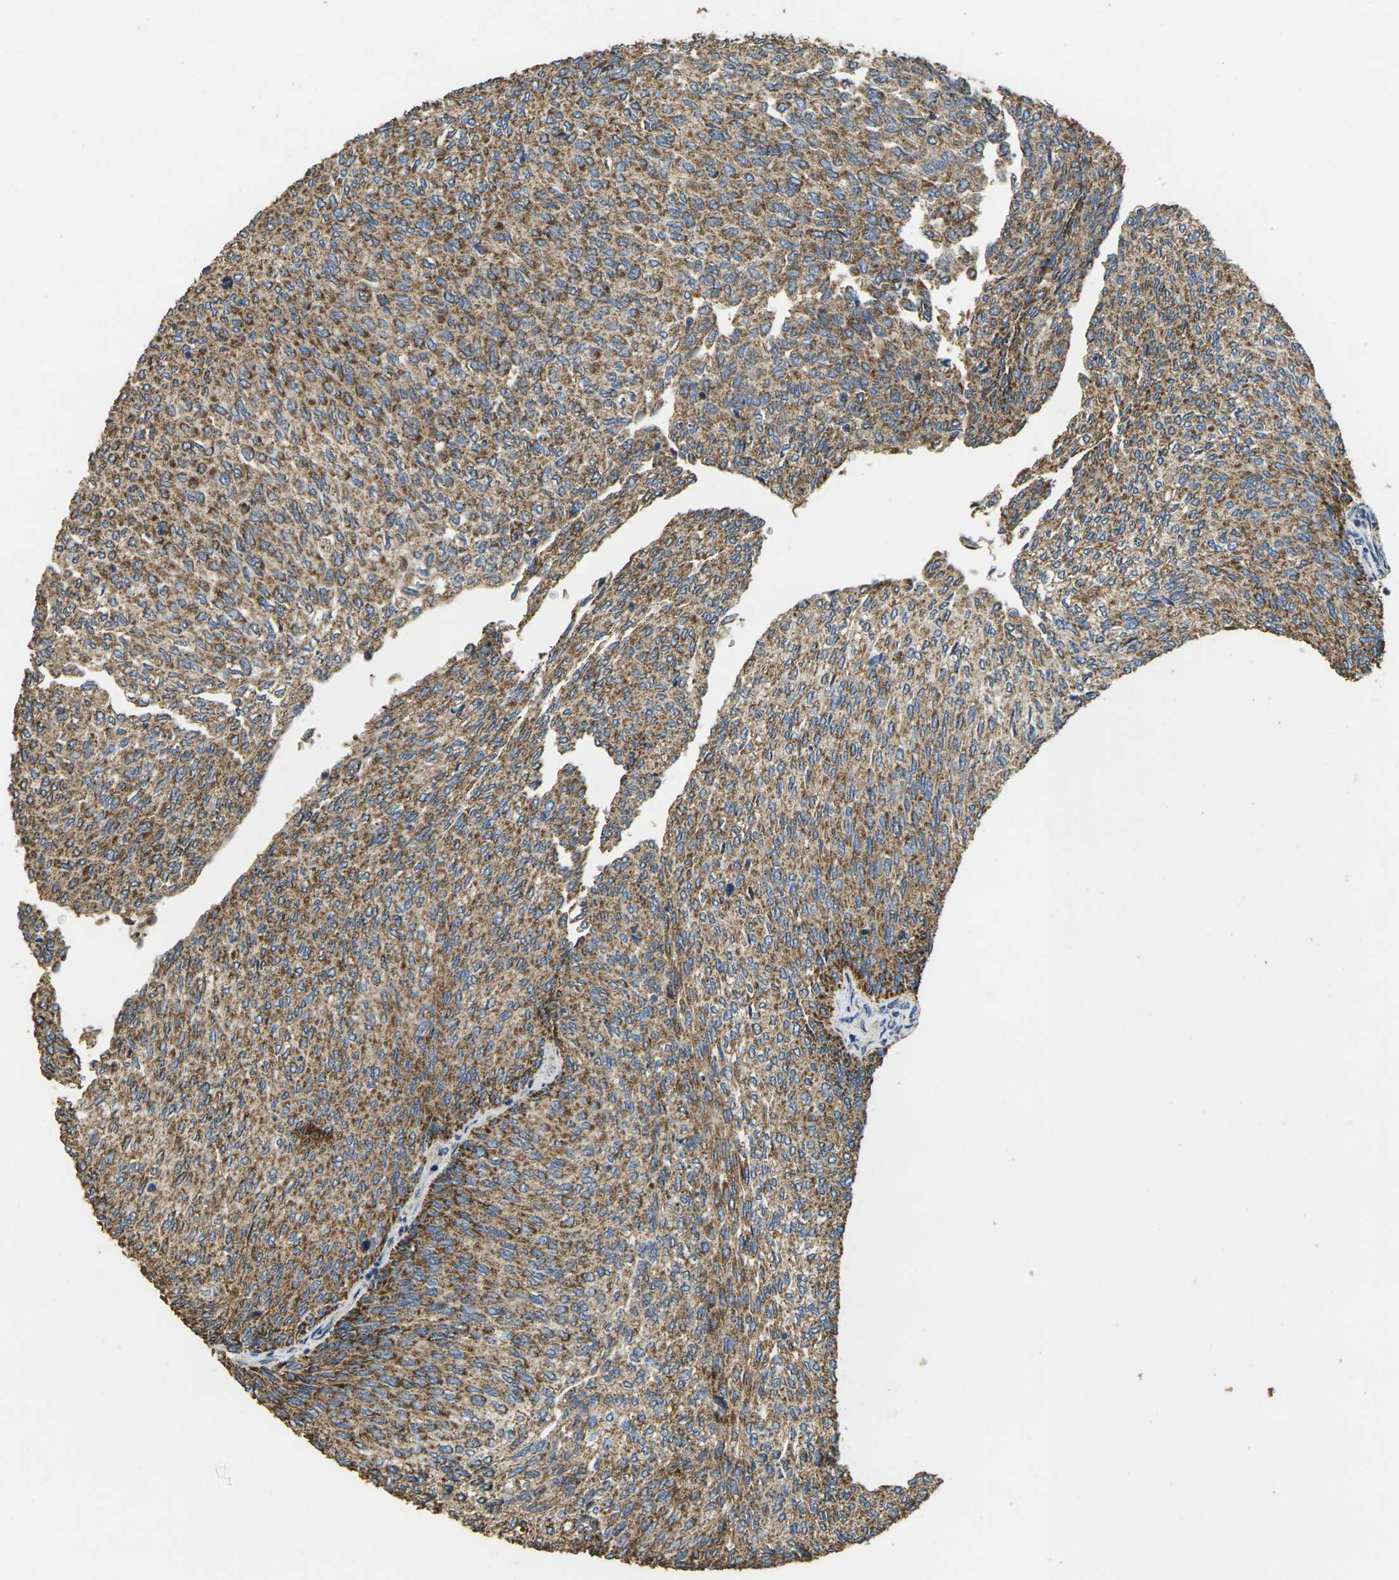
{"staining": {"intensity": "moderate", "quantity": ">75%", "location": "cytoplasmic/membranous"}, "tissue": "urothelial cancer", "cell_type": "Tumor cells", "image_type": "cancer", "snomed": [{"axis": "morphology", "description": "Urothelial carcinoma, Low grade"}, {"axis": "topography", "description": "Urinary bladder"}], "caption": "Urothelial cancer was stained to show a protein in brown. There is medium levels of moderate cytoplasmic/membranous staining in approximately >75% of tumor cells. Nuclei are stained in blue.", "gene": "MAPK11", "patient": {"sex": "female", "age": 79}}